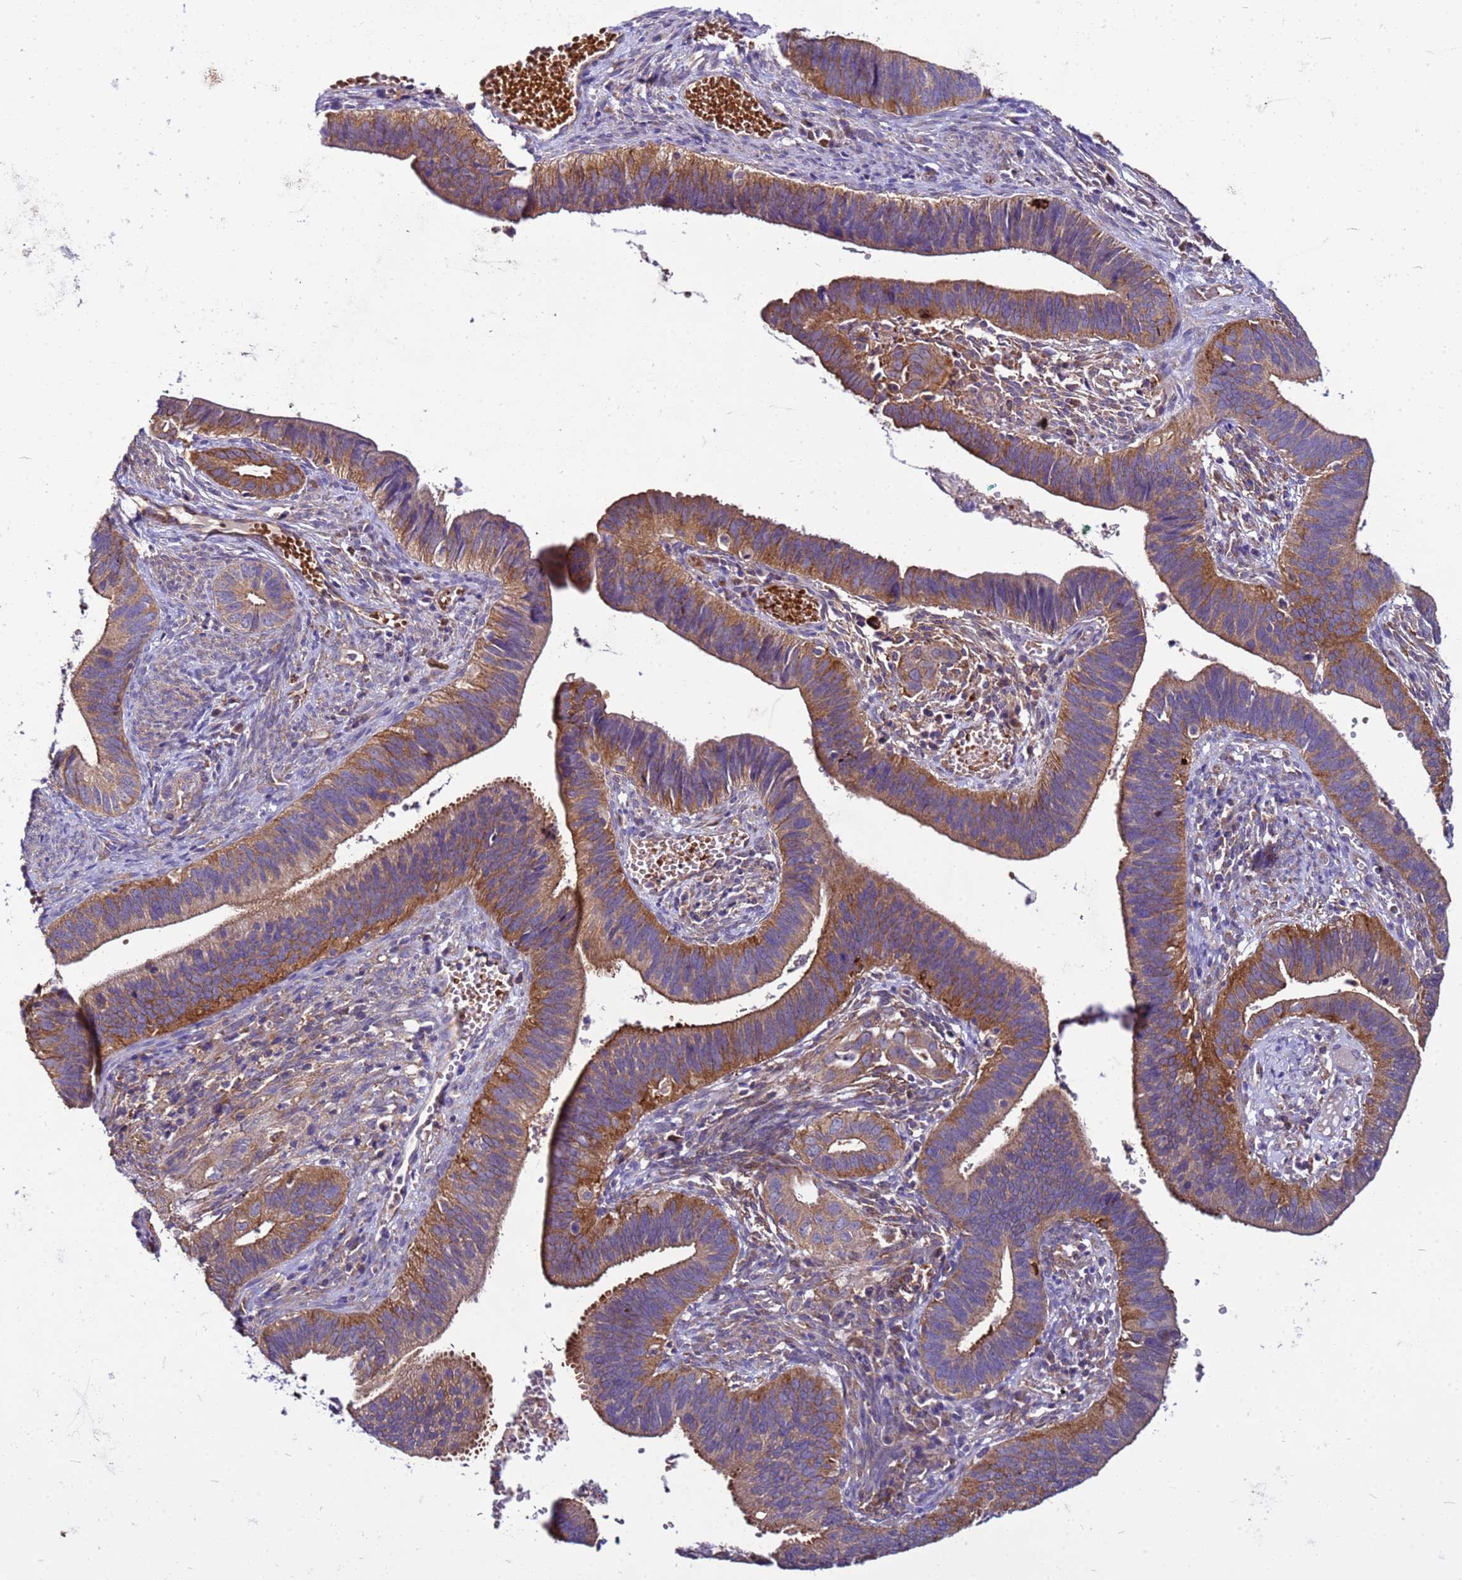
{"staining": {"intensity": "moderate", "quantity": ">75%", "location": "cytoplasmic/membranous"}, "tissue": "cervical cancer", "cell_type": "Tumor cells", "image_type": "cancer", "snomed": [{"axis": "morphology", "description": "Adenocarcinoma, NOS"}, {"axis": "topography", "description": "Cervix"}], "caption": "This is a micrograph of IHC staining of adenocarcinoma (cervical), which shows moderate expression in the cytoplasmic/membranous of tumor cells.", "gene": "PKD1", "patient": {"sex": "female", "age": 42}}